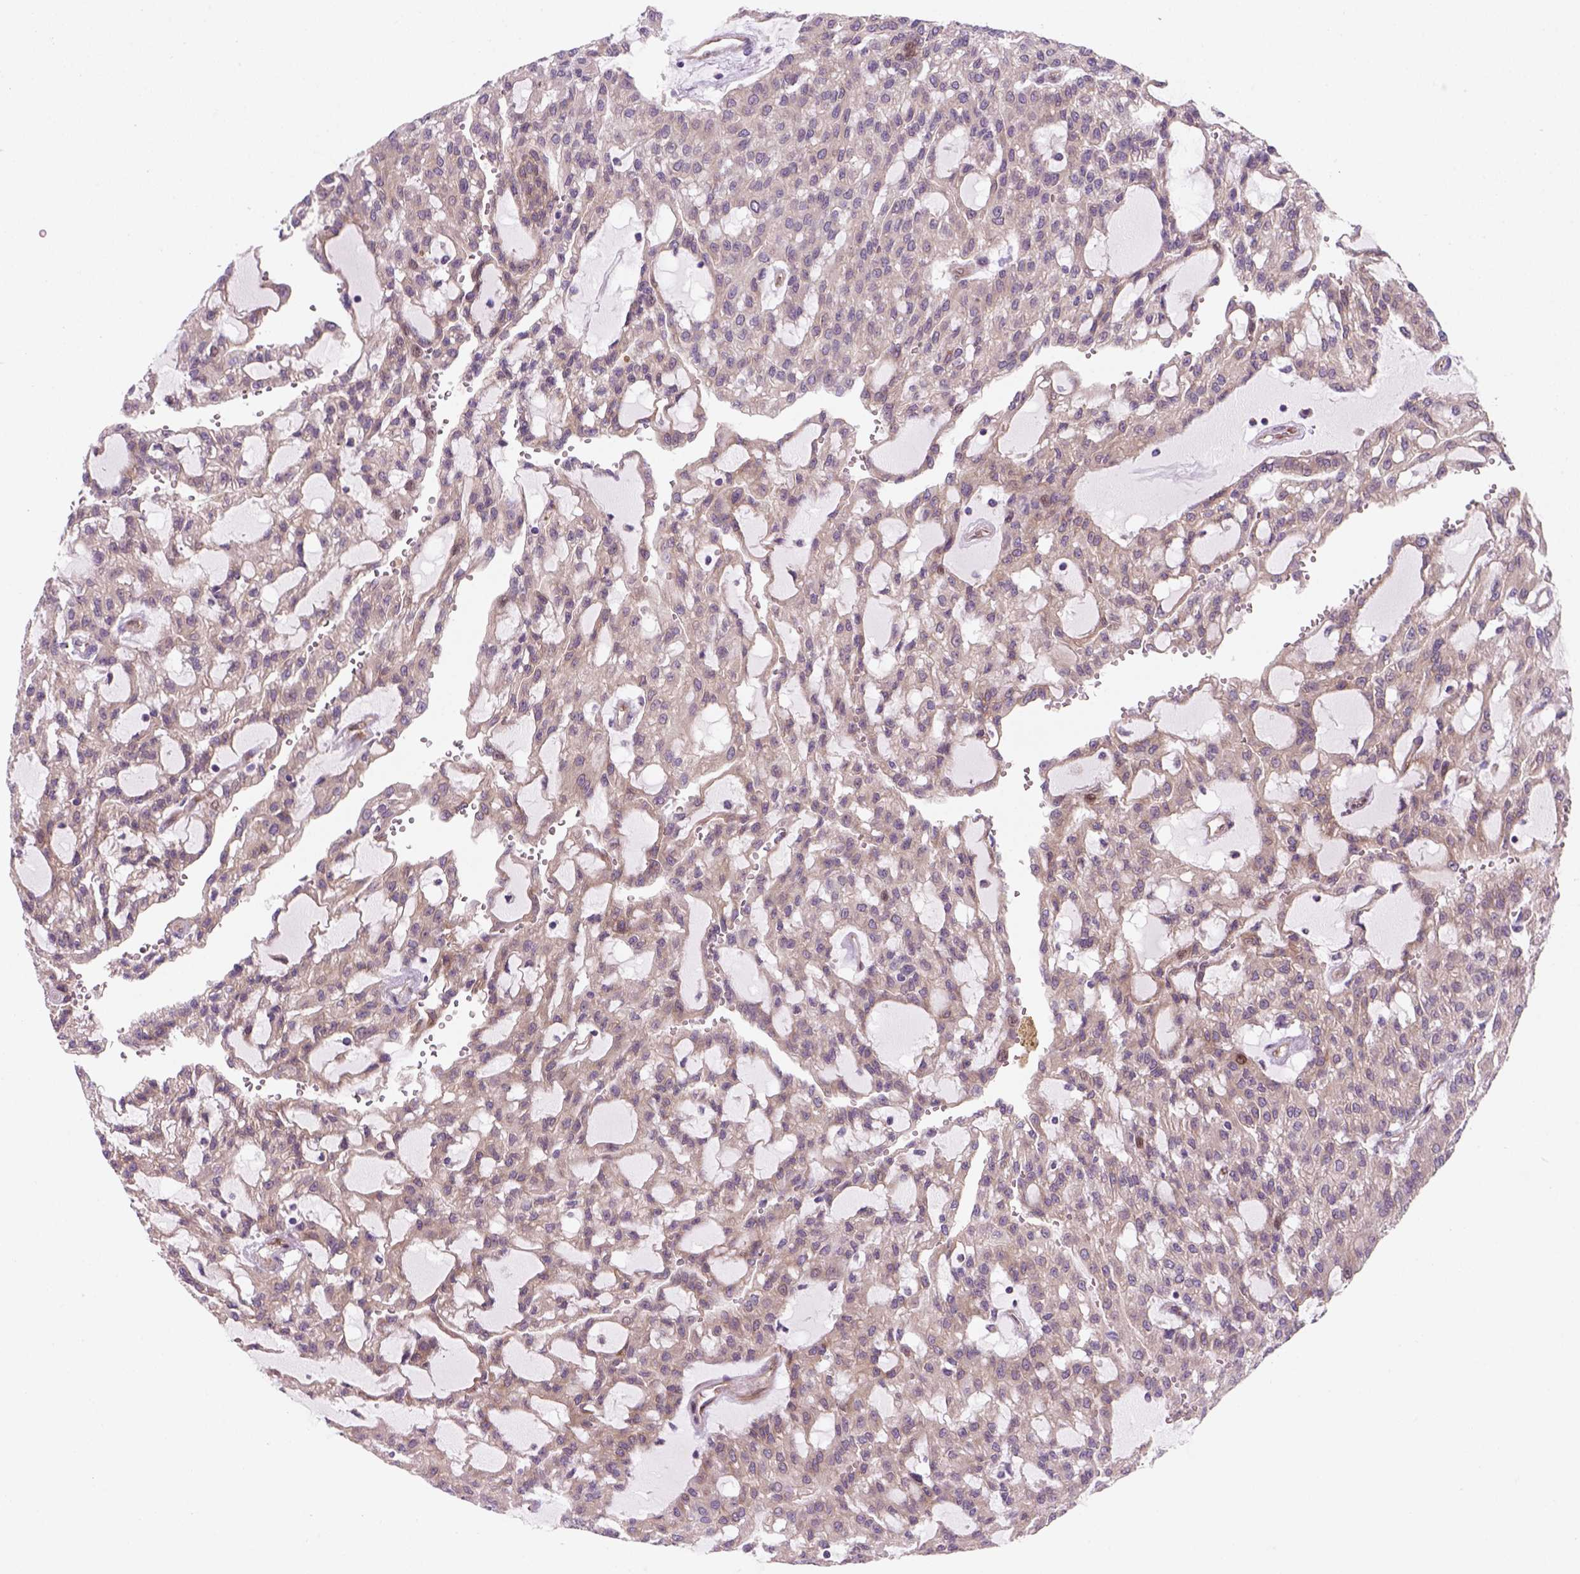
{"staining": {"intensity": "weak", "quantity": ">75%", "location": "cytoplasmic/membranous"}, "tissue": "renal cancer", "cell_type": "Tumor cells", "image_type": "cancer", "snomed": [{"axis": "morphology", "description": "Adenocarcinoma, NOS"}, {"axis": "topography", "description": "Kidney"}], "caption": "Human adenocarcinoma (renal) stained with a protein marker shows weak staining in tumor cells.", "gene": "VSTM5", "patient": {"sex": "male", "age": 63}}